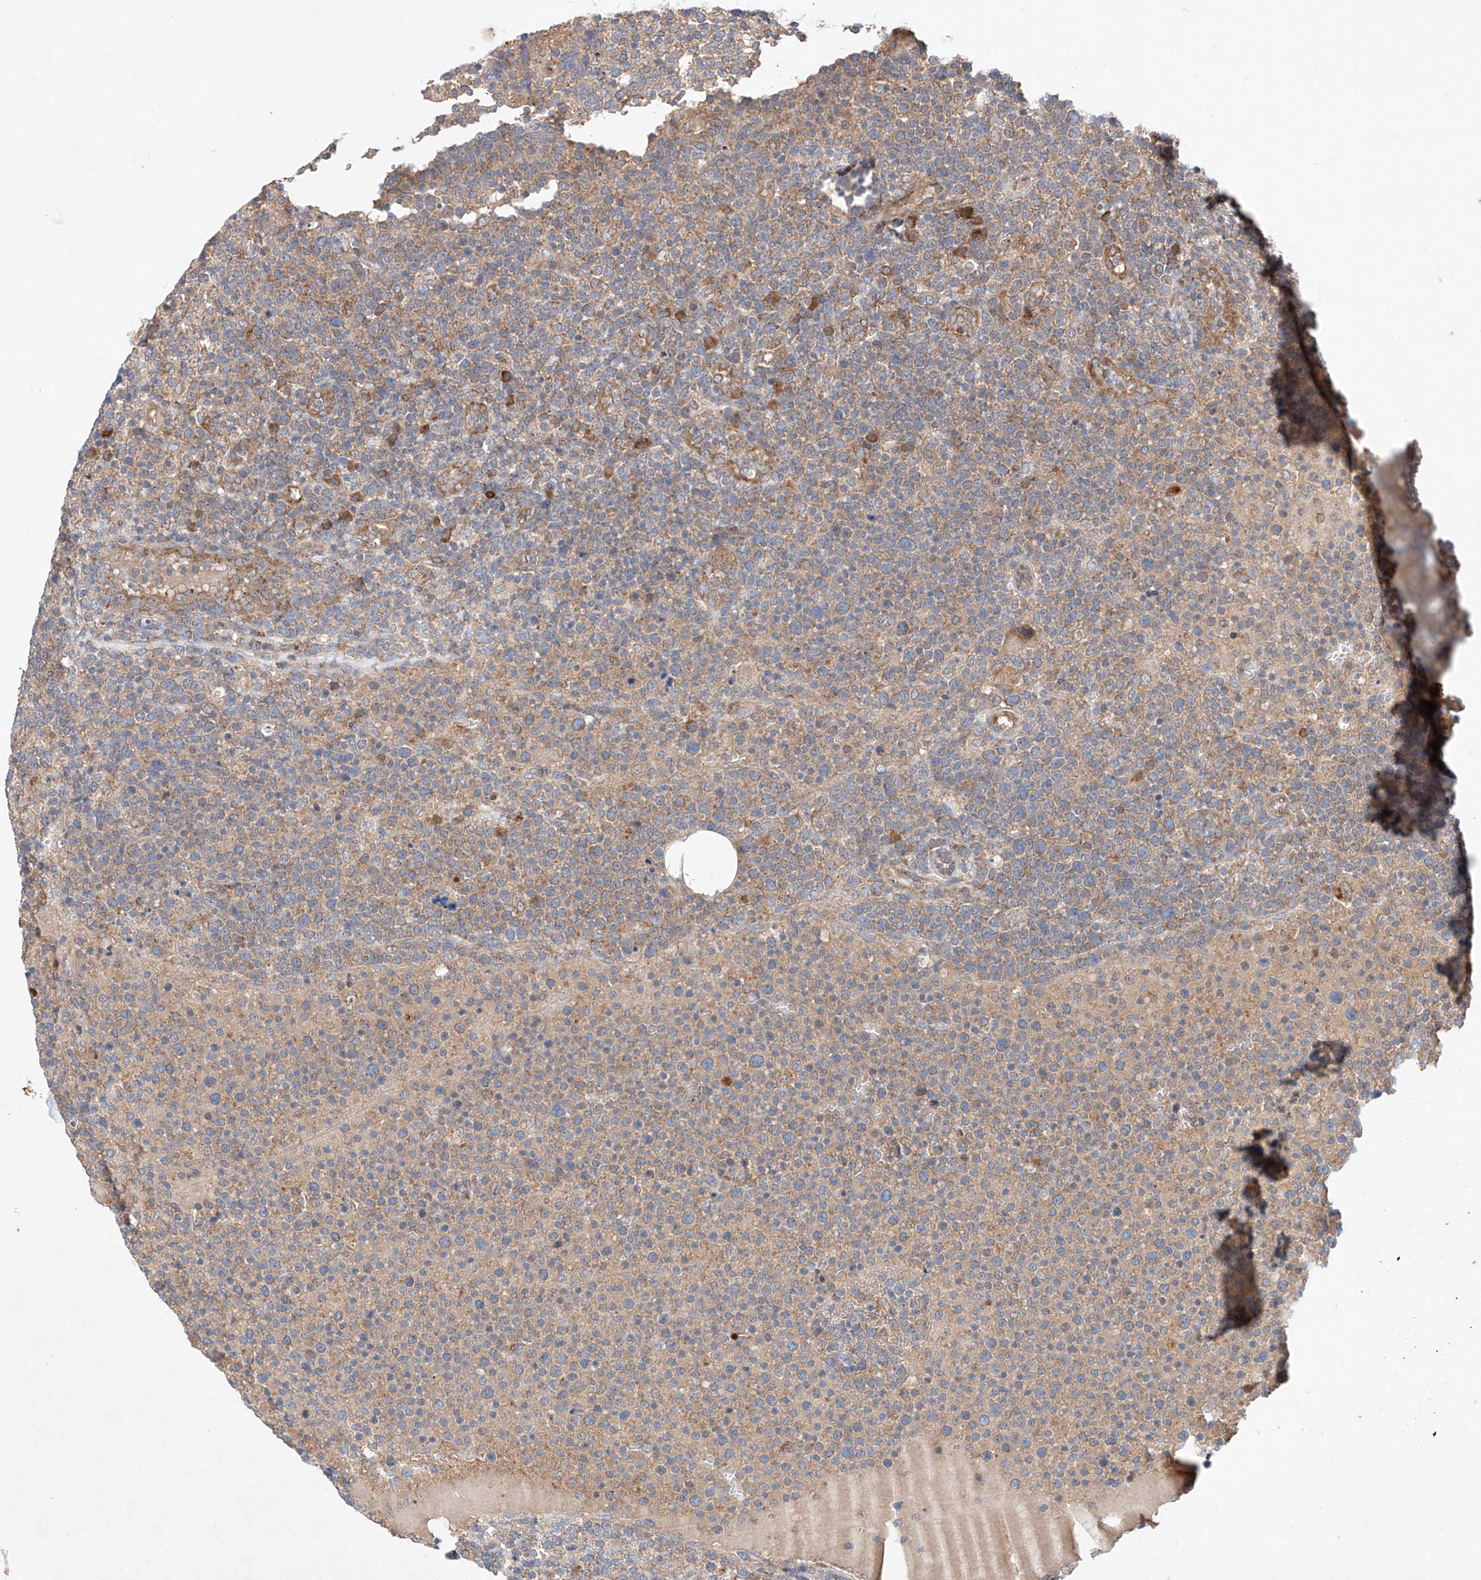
{"staining": {"intensity": "weak", "quantity": "25%-75%", "location": "cytoplasmic/membranous"}, "tissue": "lymphoma", "cell_type": "Tumor cells", "image_type": "cancer", "snomed": [{"axis": "morphology", "description": "Malignant lymphoma, non-Hodgkin's type, High grade"}, {"axis": "topography", "description": "Lymph node"}], "caption": "IHC photomicrograph of human high-grade malignant lymphoma, non-Hodgkin's type stained for a protein (brown), which shows low levels of weak cytoplasmic/membranous staining in approximately 25%-75% of tumor cells.", "gene": "FASTK", "patient": {"sex": "male", "age": 61}}